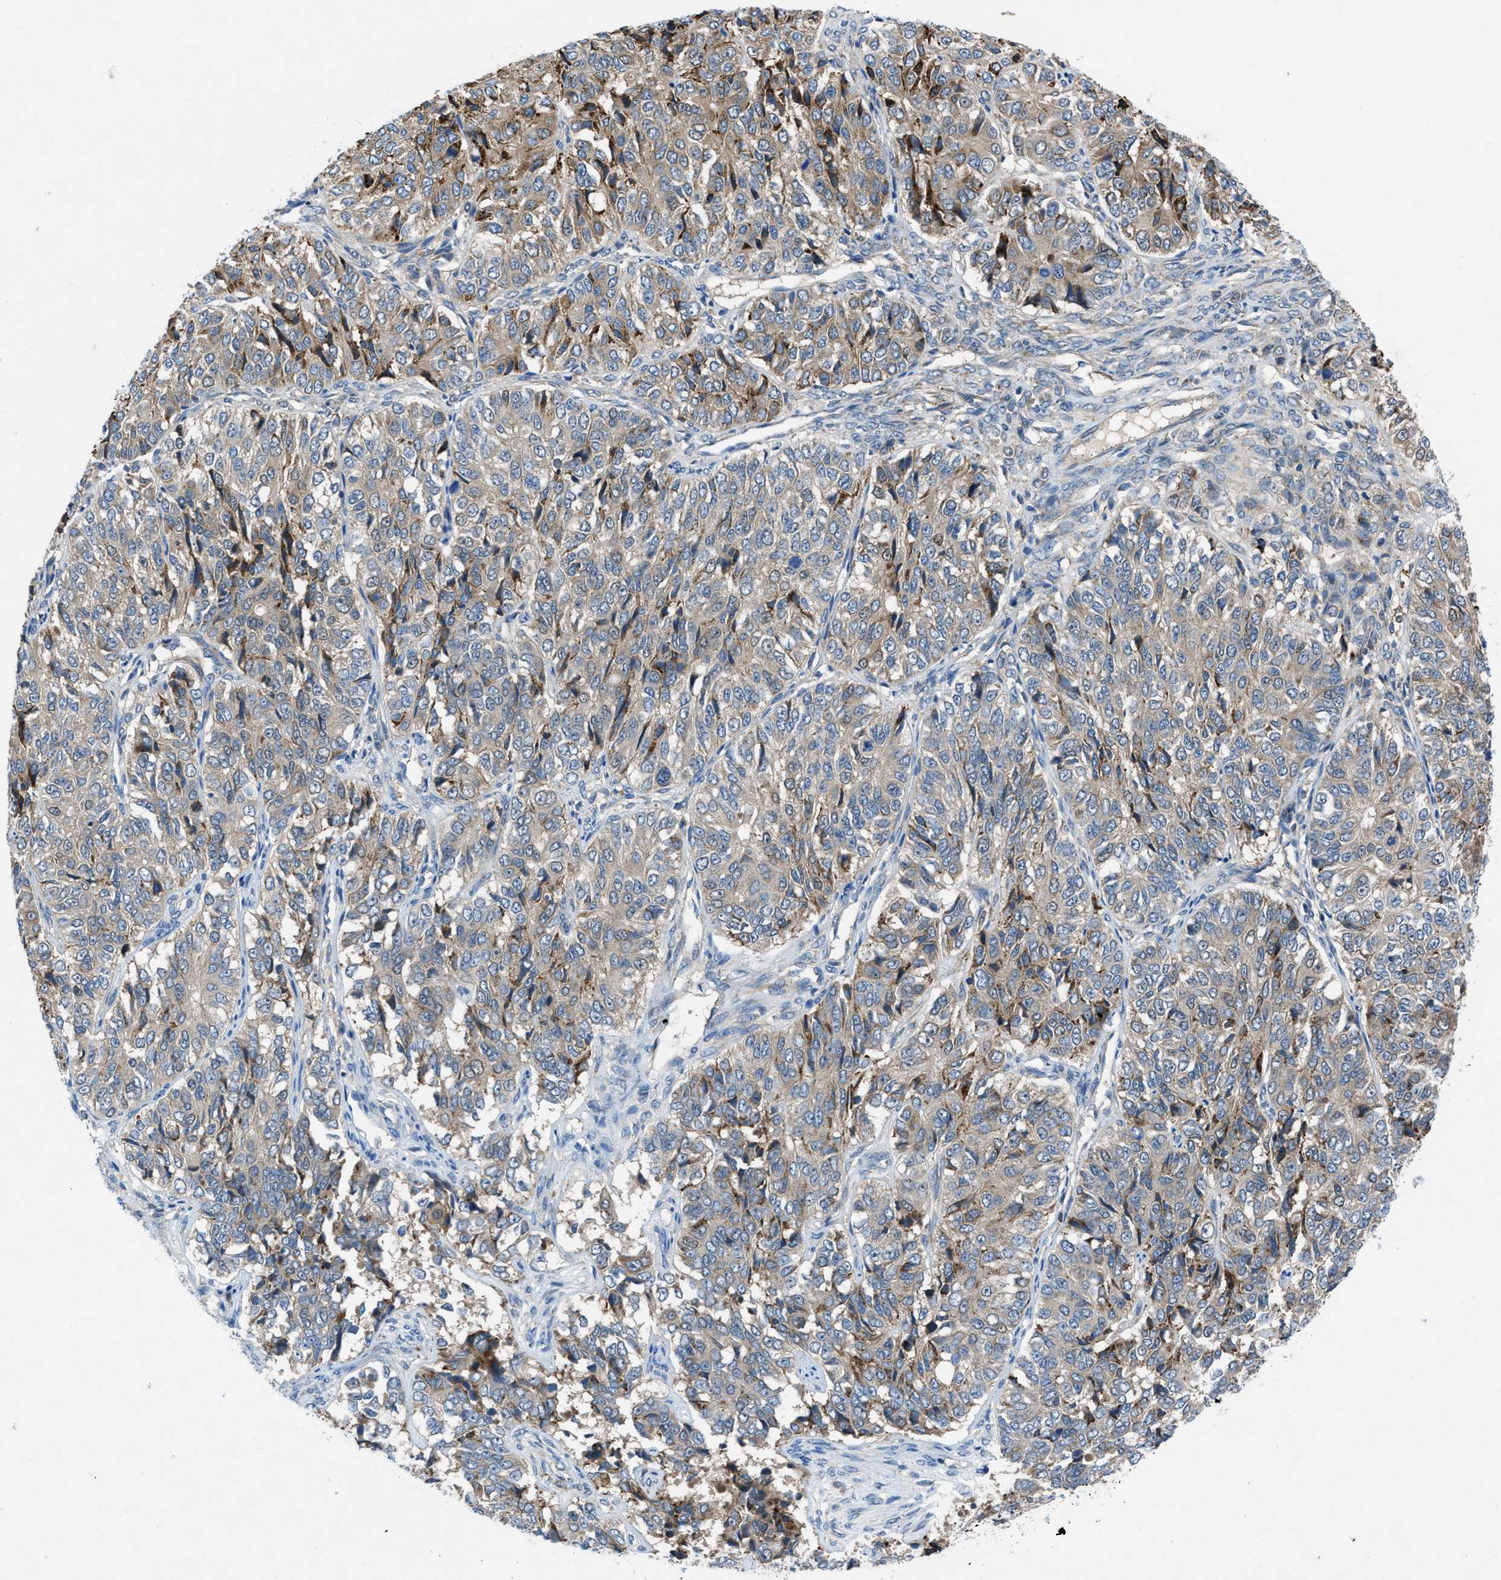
{"staining": {"intensity": "moderate", "quantity": "25%-75%", "location": "cytoplasmic/membranous"}, "tissue": "ovarian cancer", "cell_type": "Tumor cells", "image_type": "cancer", "snomed": [{"axis": "morphology", "description": "Carcinoma, endometroid"}, {"axis": "topography", "description": "Ovary"}], "caption": "A histopathology image showing moderate cytoplasmic/membranous expression in about 25%-75% of tumor cells in ovarian cancer (endometroid carcinoma), as visualized by brown immunohistochemical staining.", "gene": "MAP3K20", "patient": {"sex": "female", "age": 51}}